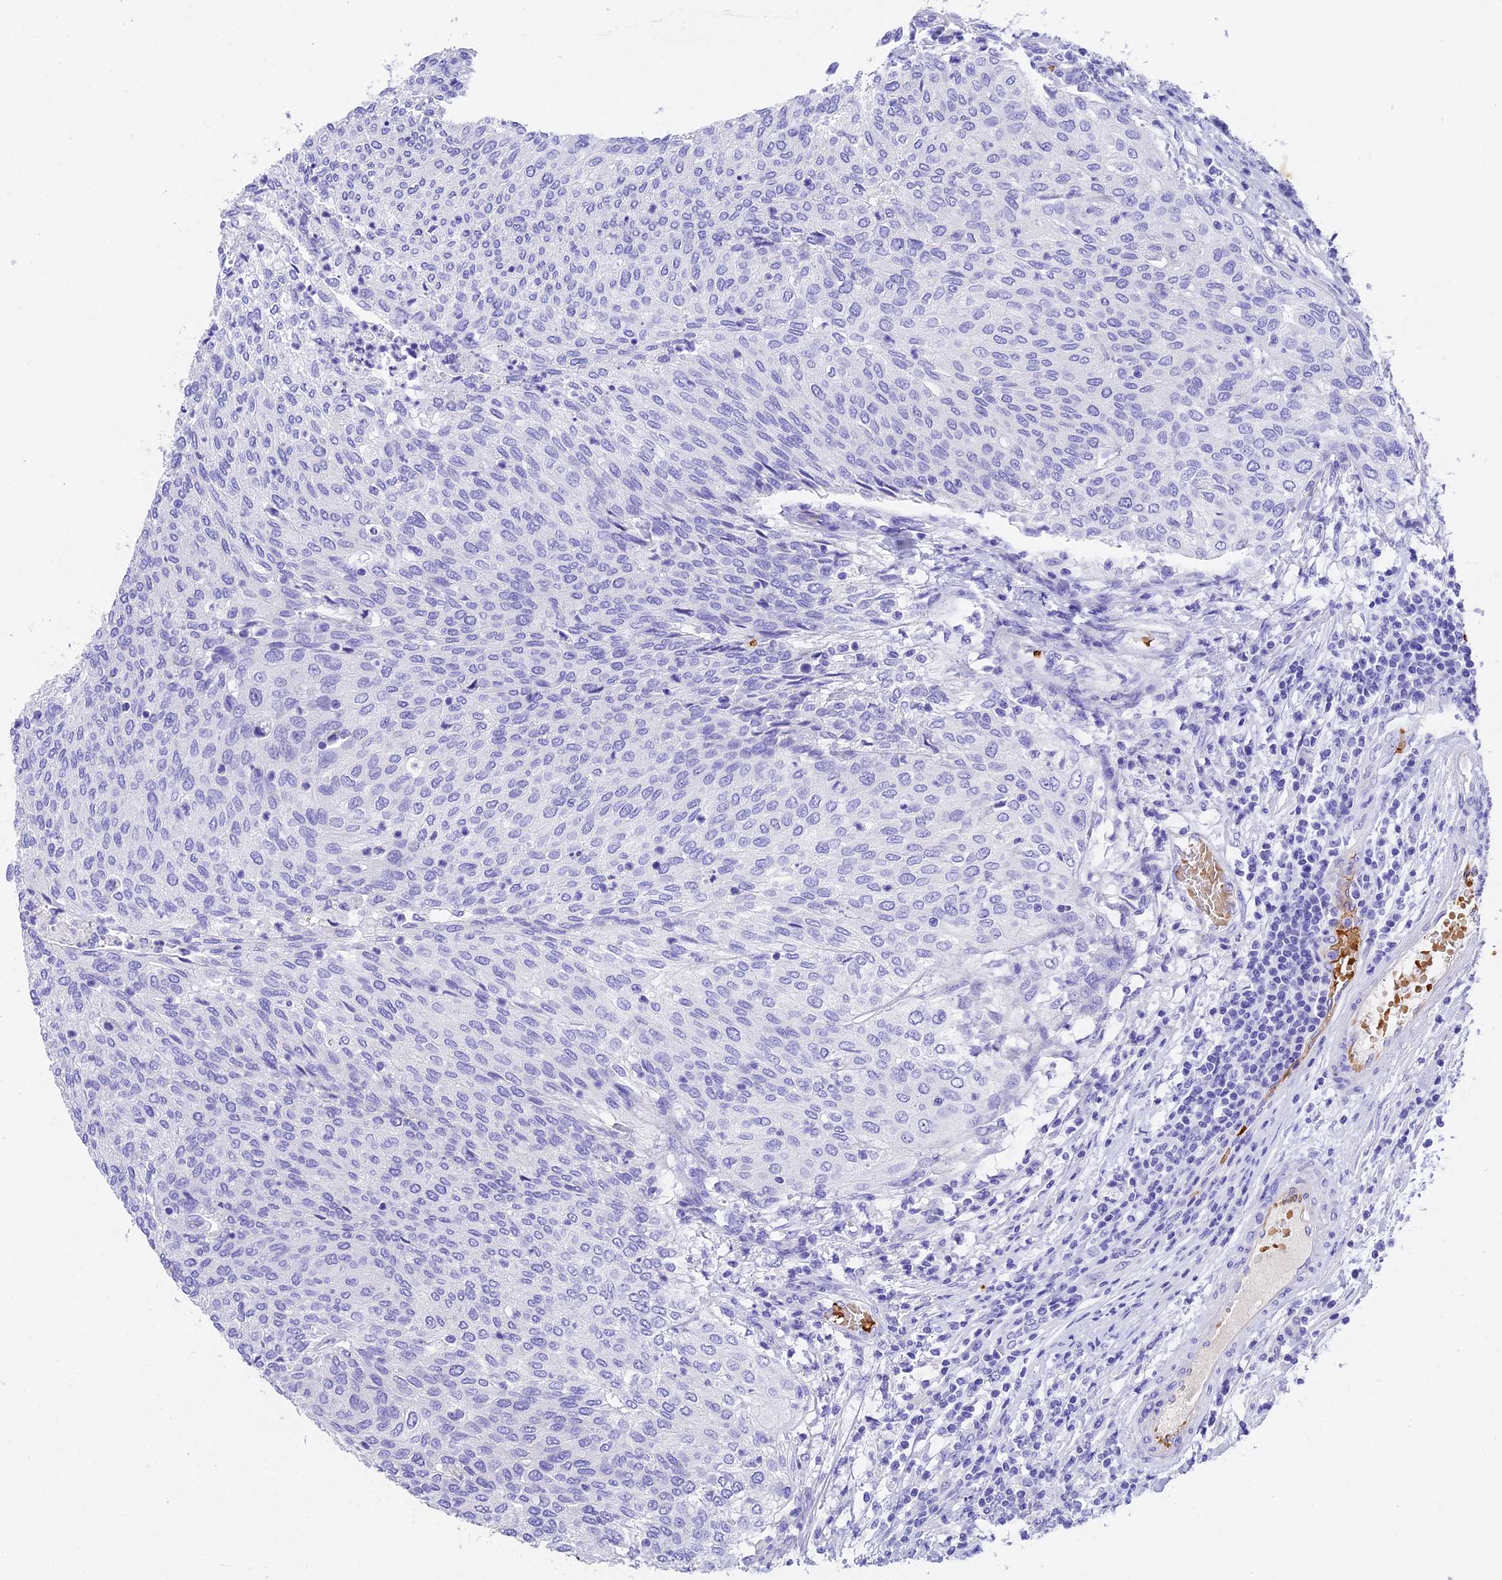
{"staining": {"intensity": "negative", "quantity": "none", "location": "none"}, "tissue": "urothelial cancer", "cell_type": "Tumor cells", "image_type": "cancer", "snomed": [{"axis": "morphology", "description": "Urothelial carcinoma, Low grade"}, {"axis": "topography", "description": "Urinary bladder"}], "caption": "Urothelial cancer stained for a protein using immunohistochemistry reveals no staining tumor cells.", "gene": "TNNC2", "patient": {"sex": "female", "age": 79}}